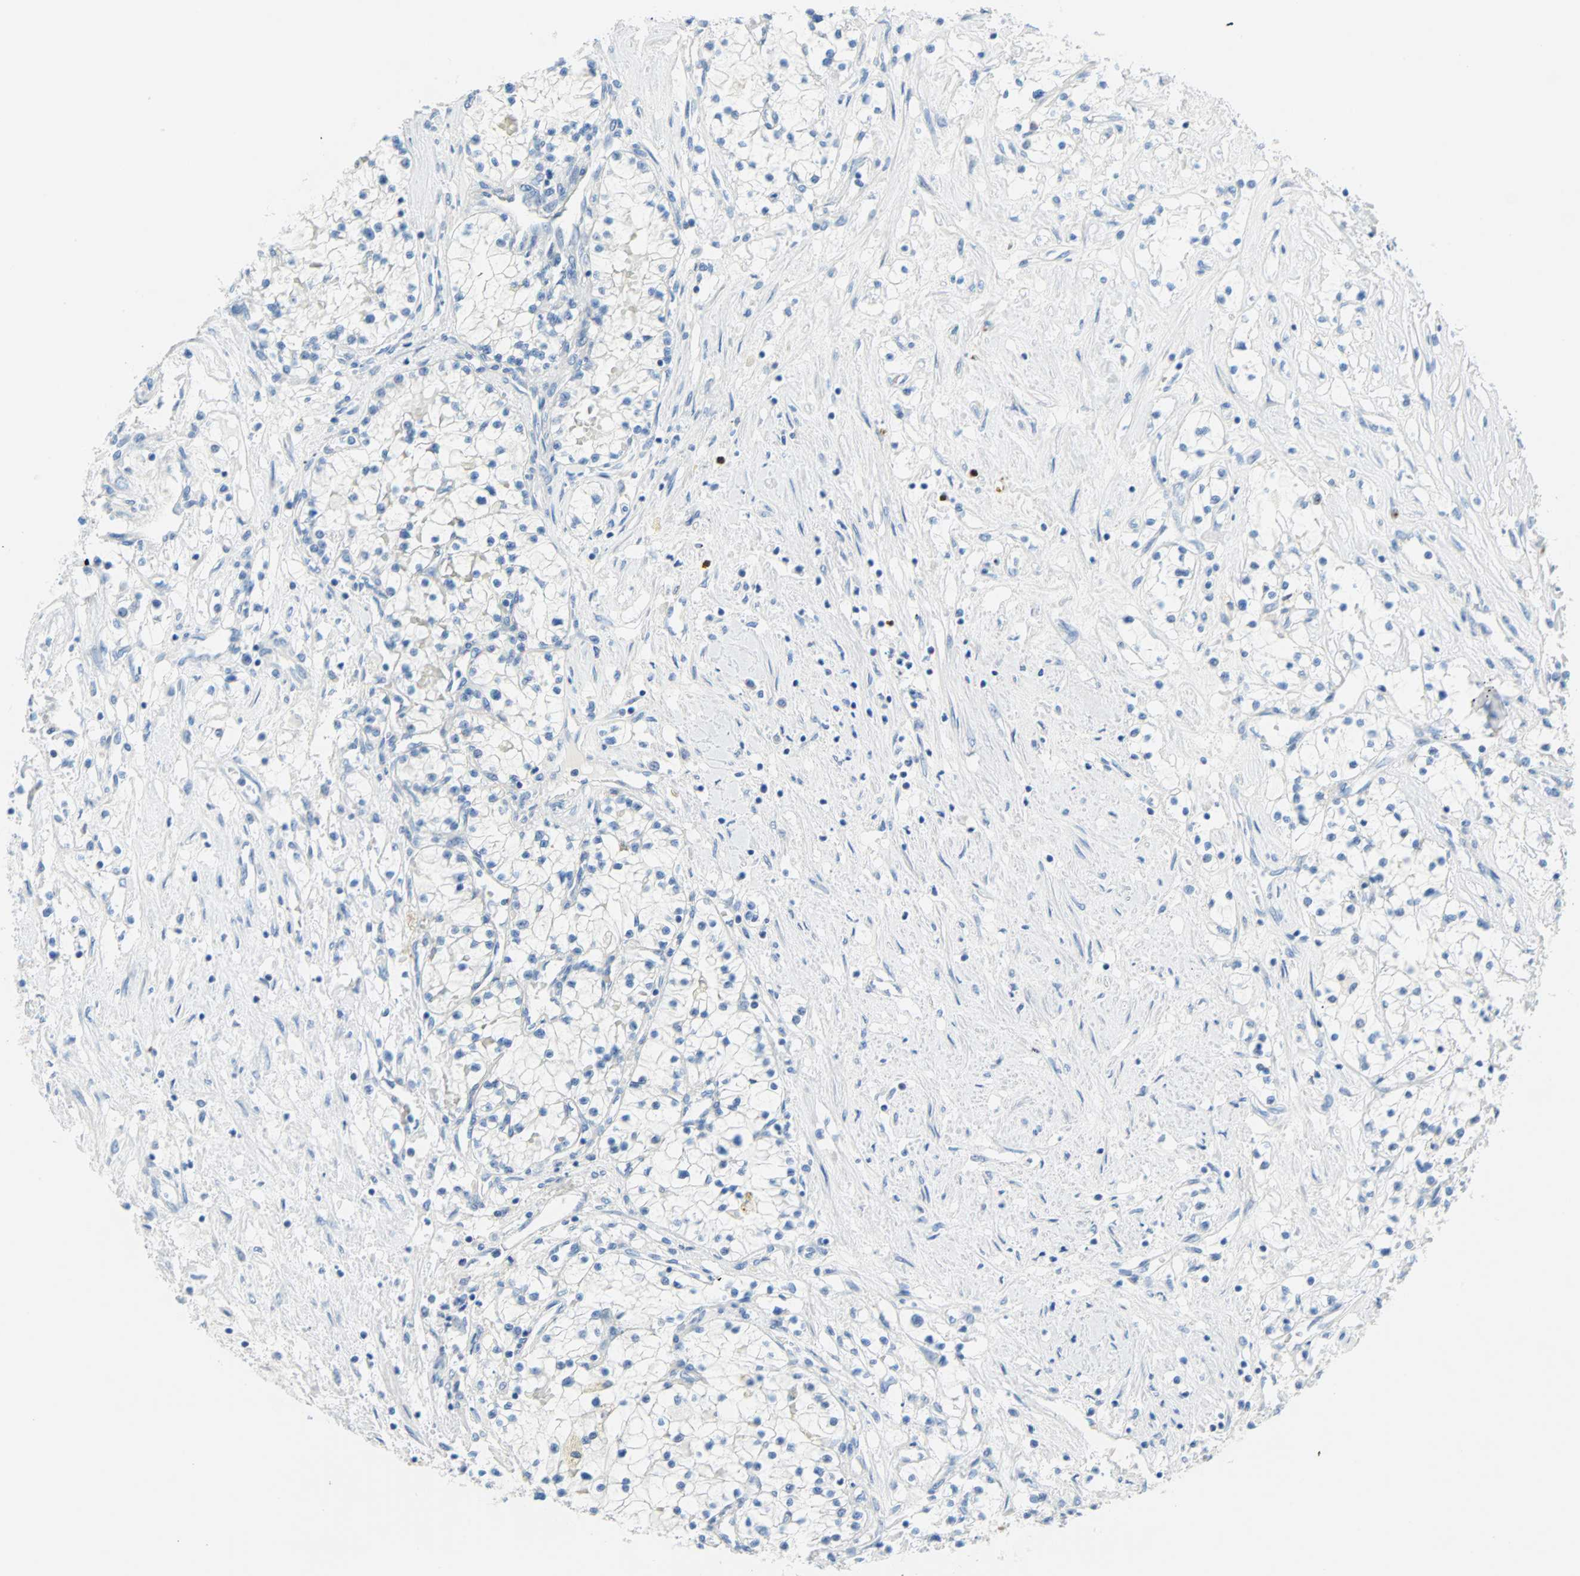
{"staining": {"intensity": "negative", "quantity": "none", "location": "none"}, "tissue": "renal cancer", "cell_type": "Tumor cells", "image_type": "cancer", "snomed": [{"axis": "morphology", "description": "Adenocarcinoma, NOS"}, {"axis": "topography", "description": "Kidney"}], "caption": "An immunohistochemistry (IHC) histopathology image of renal cancer (adenocarcinoma) is shown. There is no staining in tumor cells of renal cancer (adenocarcinoma).", "gene": "PDPN", "patient": {"sex": "male", "age": 68}}